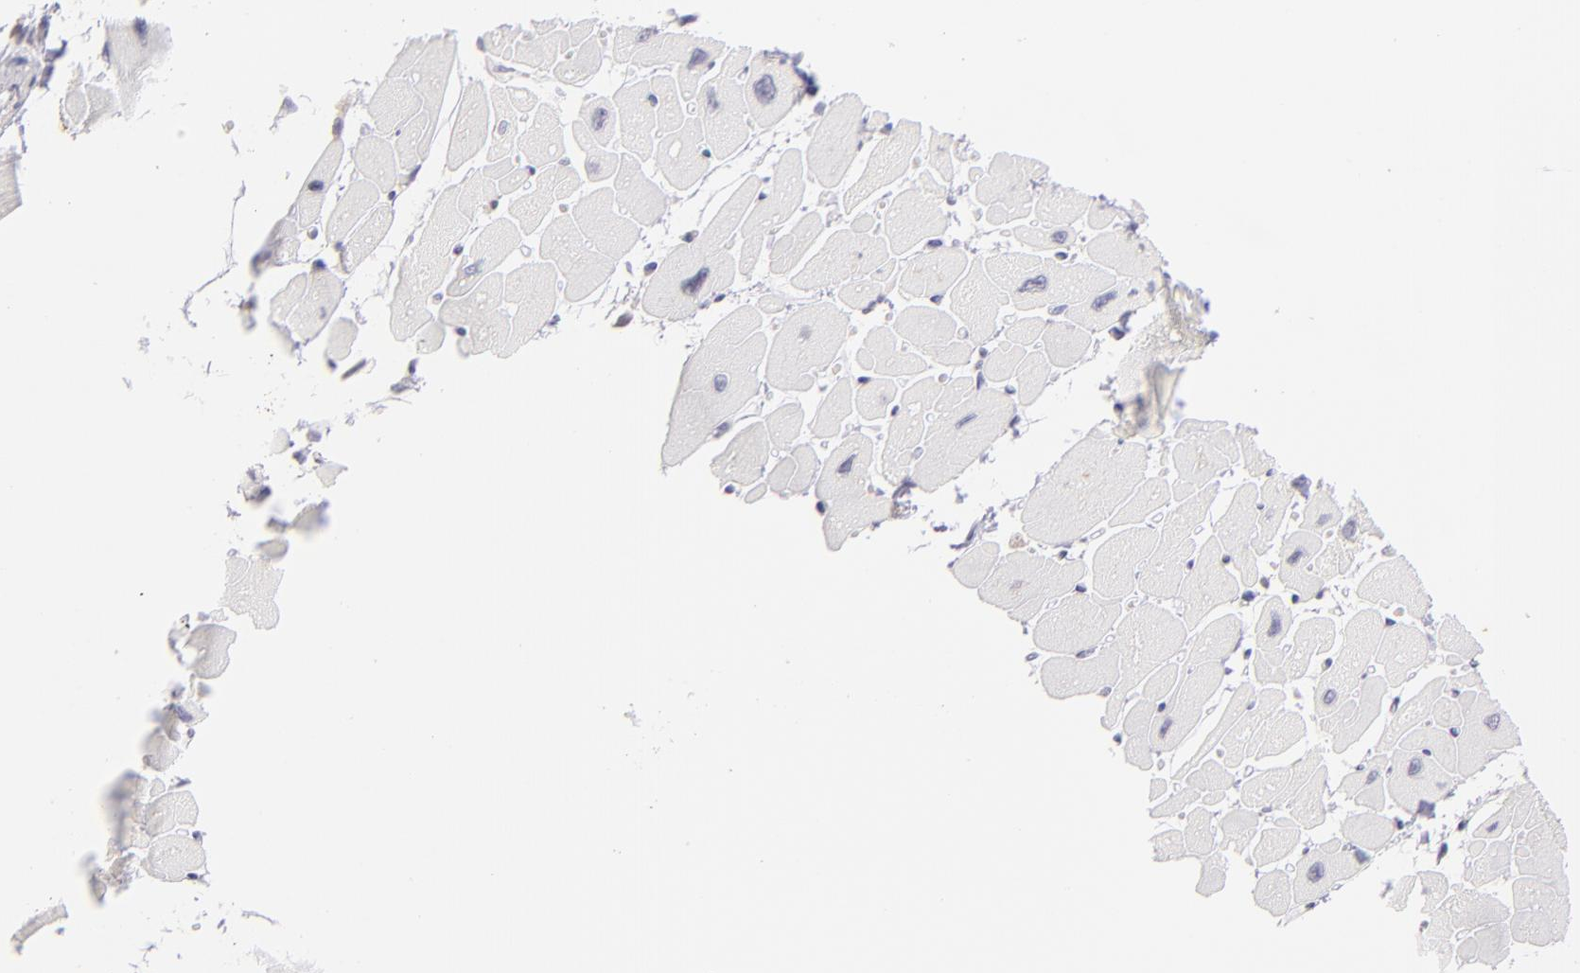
{"staining": {"intensity": "negative", "quantity": "none", "location": "none"}, "tissue": "heart muscle", "cell_type": "Cardiomyocytes", "image_type": "normal", "snomed": [{"axis": "morphology", "description": "Normal tissue, NOS"}, {"axis": "topography", "description": "Heart"}], "caption": "A micrograph of heart muscle stained for a protein exhibits no brown staining in cardiomyocytes.", "gene": "IL2RA", "patient": {"sex": "female", "age": 54}}